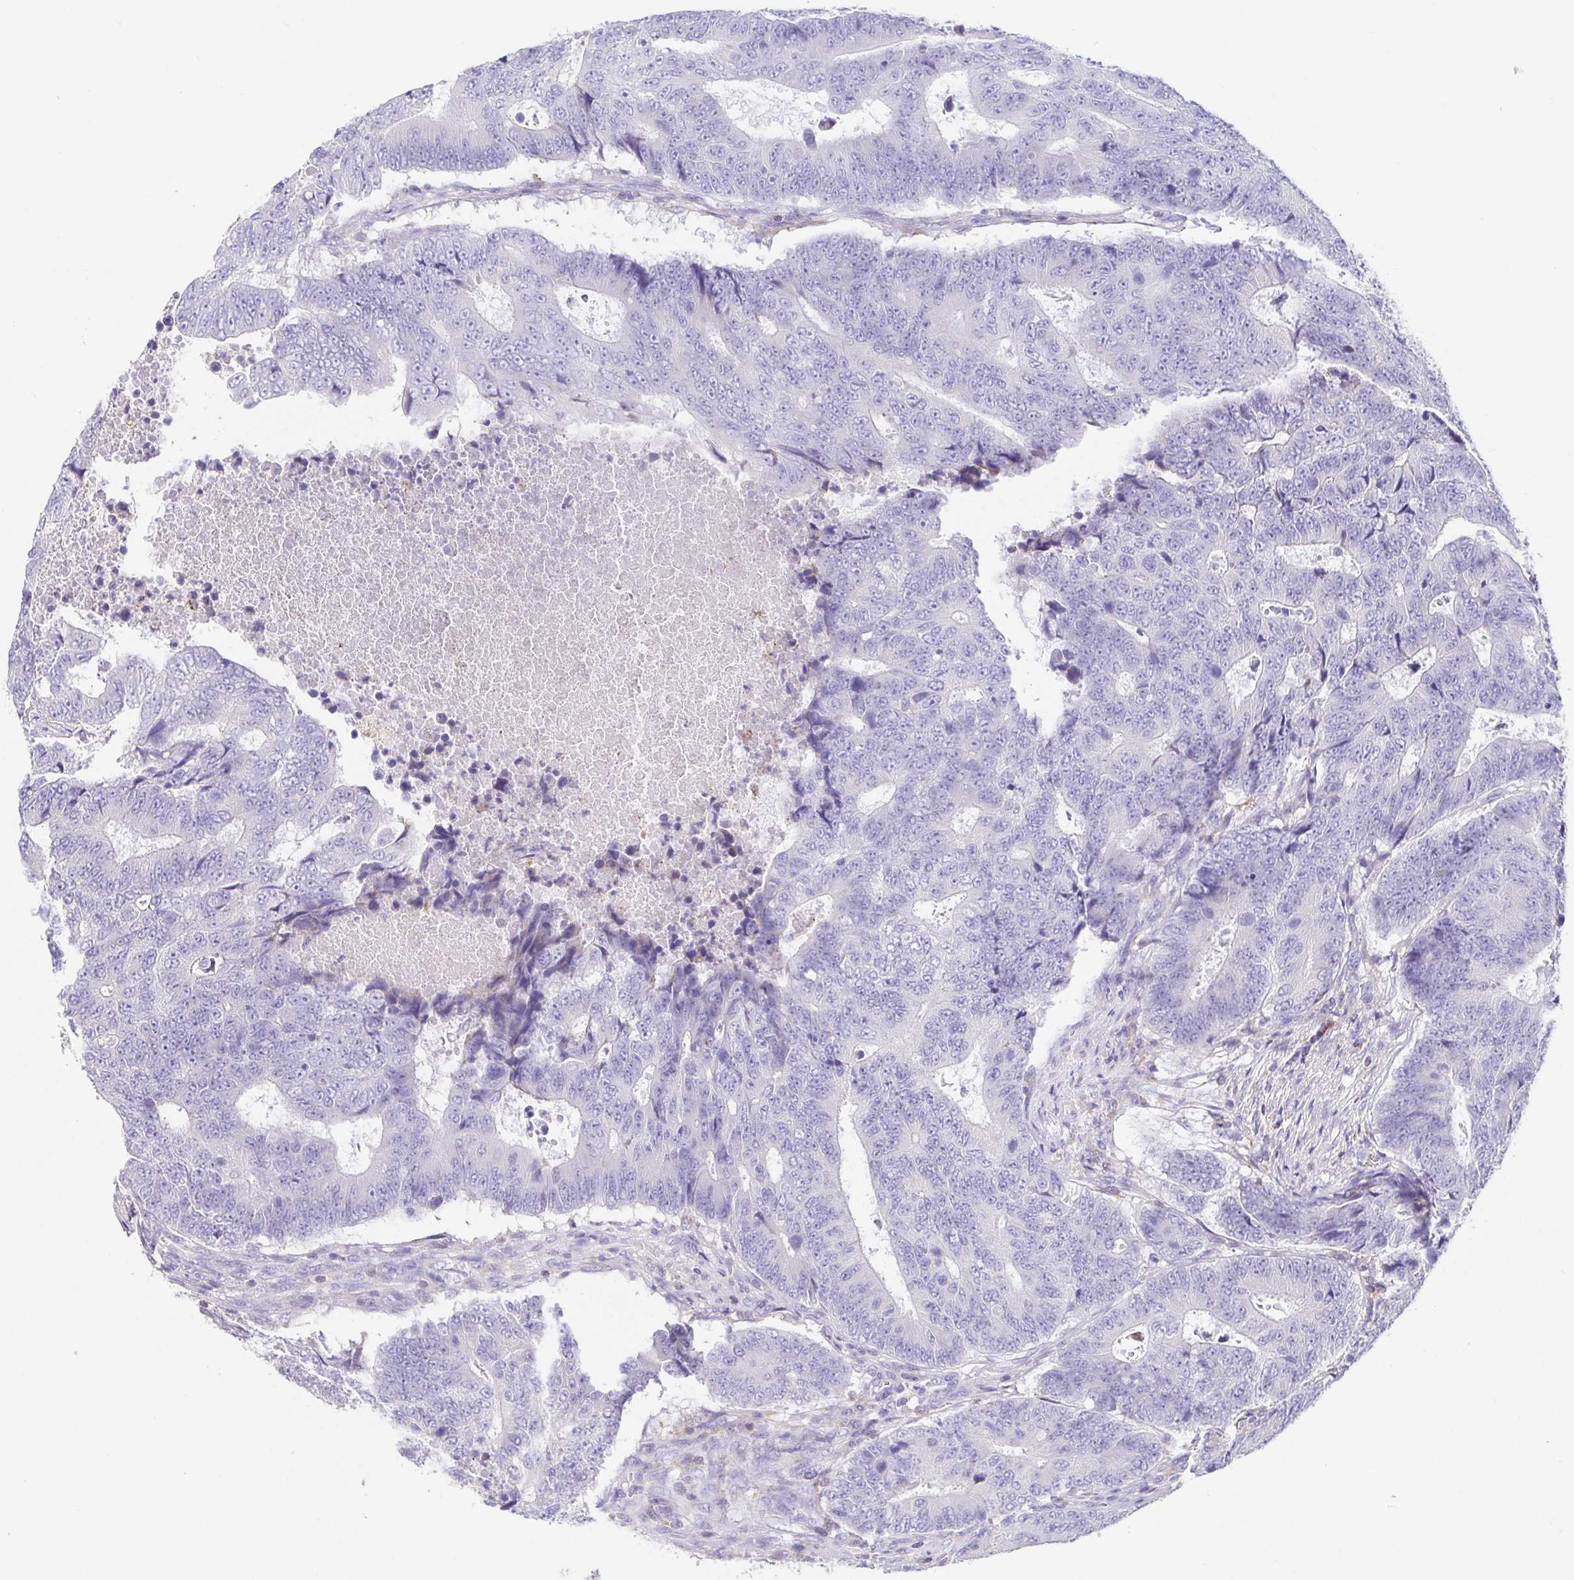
{"staining": {"intensity": "negative", "quantity": "none", "location": "none"}, "tissue": "colorectal cancer", "cell_type": "Tumor cells", "image_type": "cancer", "snomed": [{"axis": "morphology", "description": "Adenocarcinoma, NOS"}, {"axis": "topography", "description": "Colon"}], "caption": "High power microscopy histopathology image of an immunohistochemistry photomicrograph of colorectal adenocarcinoma, revealing no significant staining in tumor cells.", "gene": "ARPP21", "patient": {"sex": "female", "age": 48}}